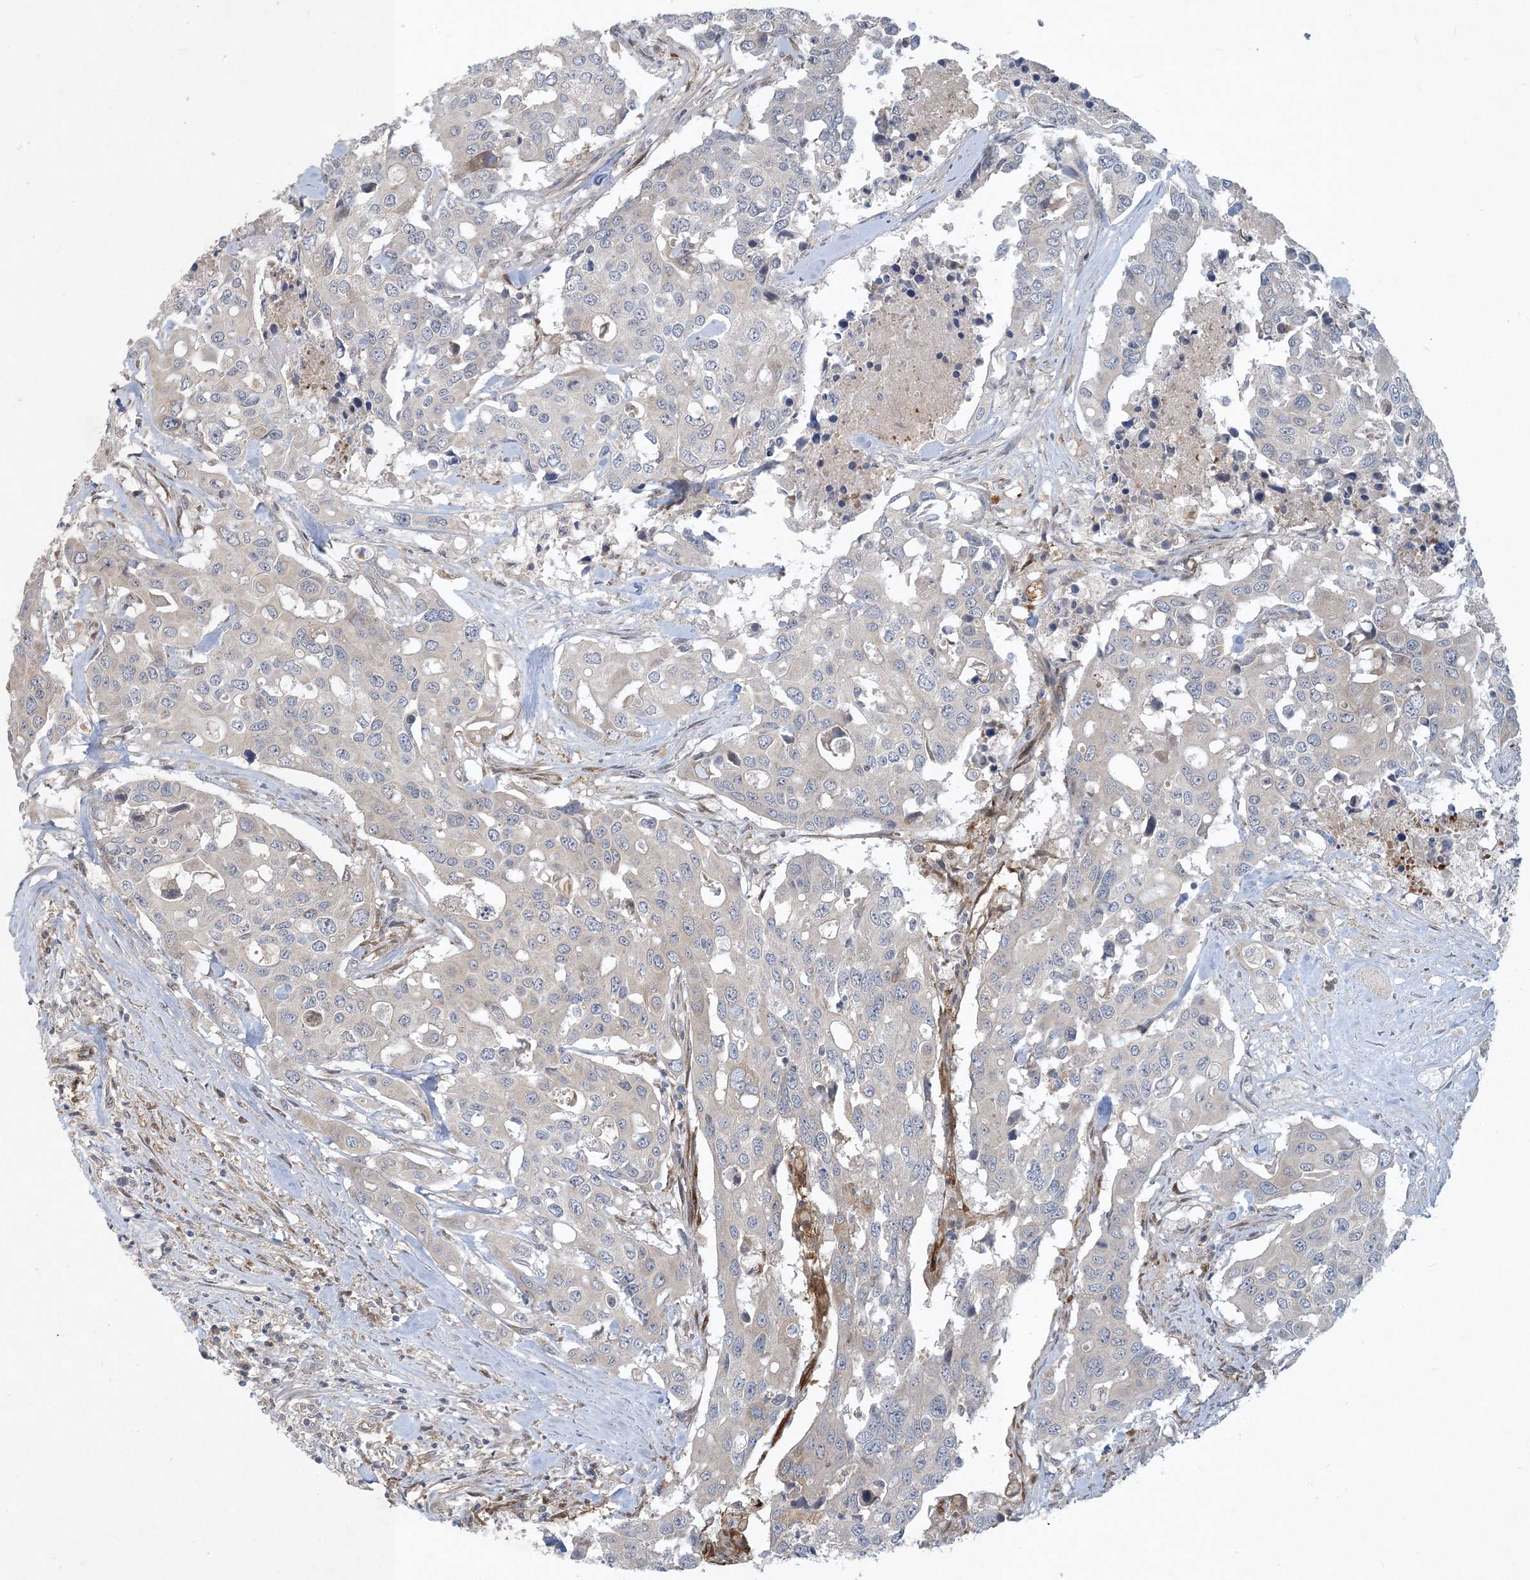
{"staining": {"intensity": "negative", "quantity": "none", "location": "none"}, "tissue": "colorectal cancer", "cell_type": "Tumor cells", "image_type": "cancer", "snomed": [{"axis": "morphology", "description": "Adenocarcinoma, NOS"}, {"axis": "topography", "description": "Colon"}], "caption": "Tumor cells are negative for protein expression in human colorectal cancer (adenocarcinoma).", "gene": "CDS1", "patient": {"sex": "male", "age": 77}}